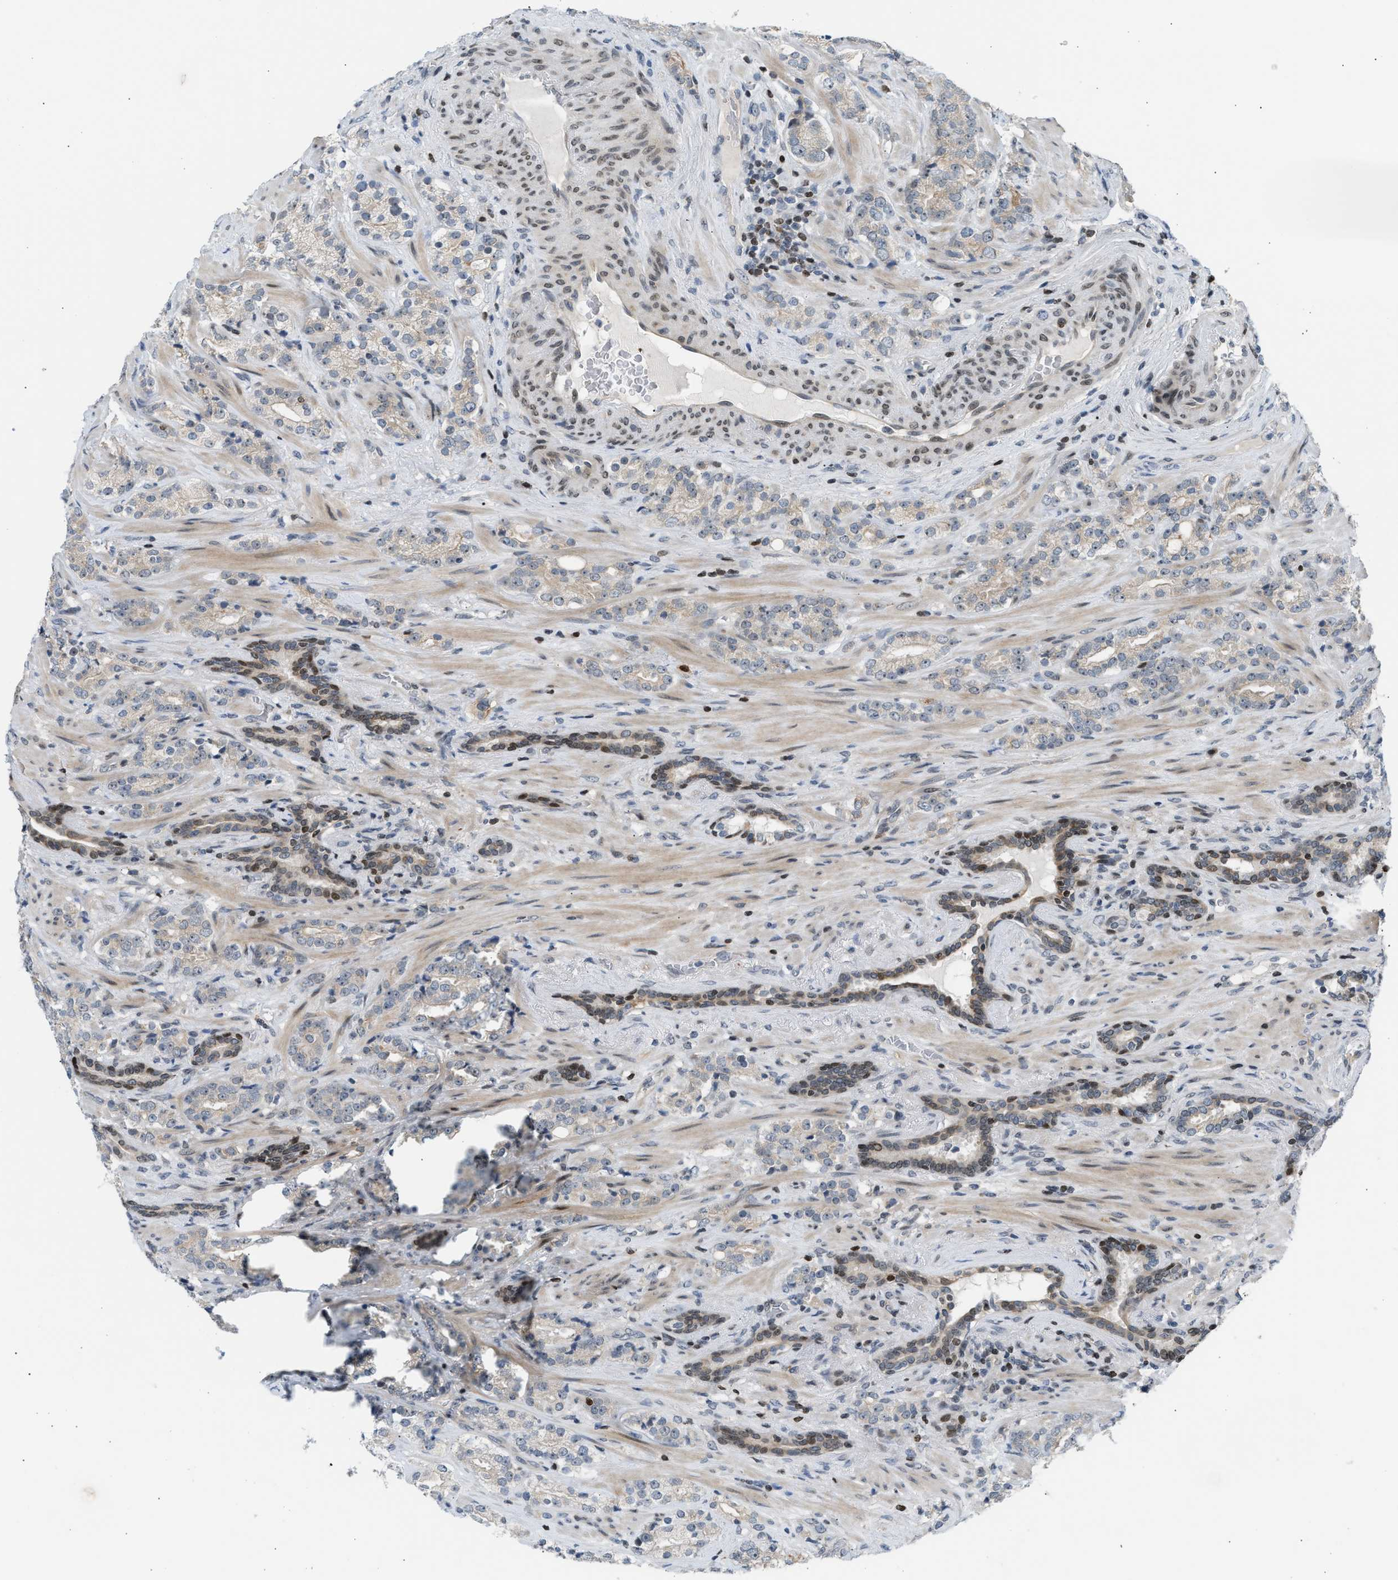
{"staining": {"intensity": "negative", "quantity": "none", "location": "none"}, "tissue": "prostate cancer", "cell_type": "Tumor cells", "image_type": "cancer", "snomed": [{"axis": "morphology", "description": "Adenocarcinoma, High grade"}, {"axis": "topography", "description": "Prostate"}], "caption": "This is an IHC micrograph of prostate cancer. There is no positivity in tumor cells.", "gene": "NPS", "patient": {"sex": "male", "age": 71}}